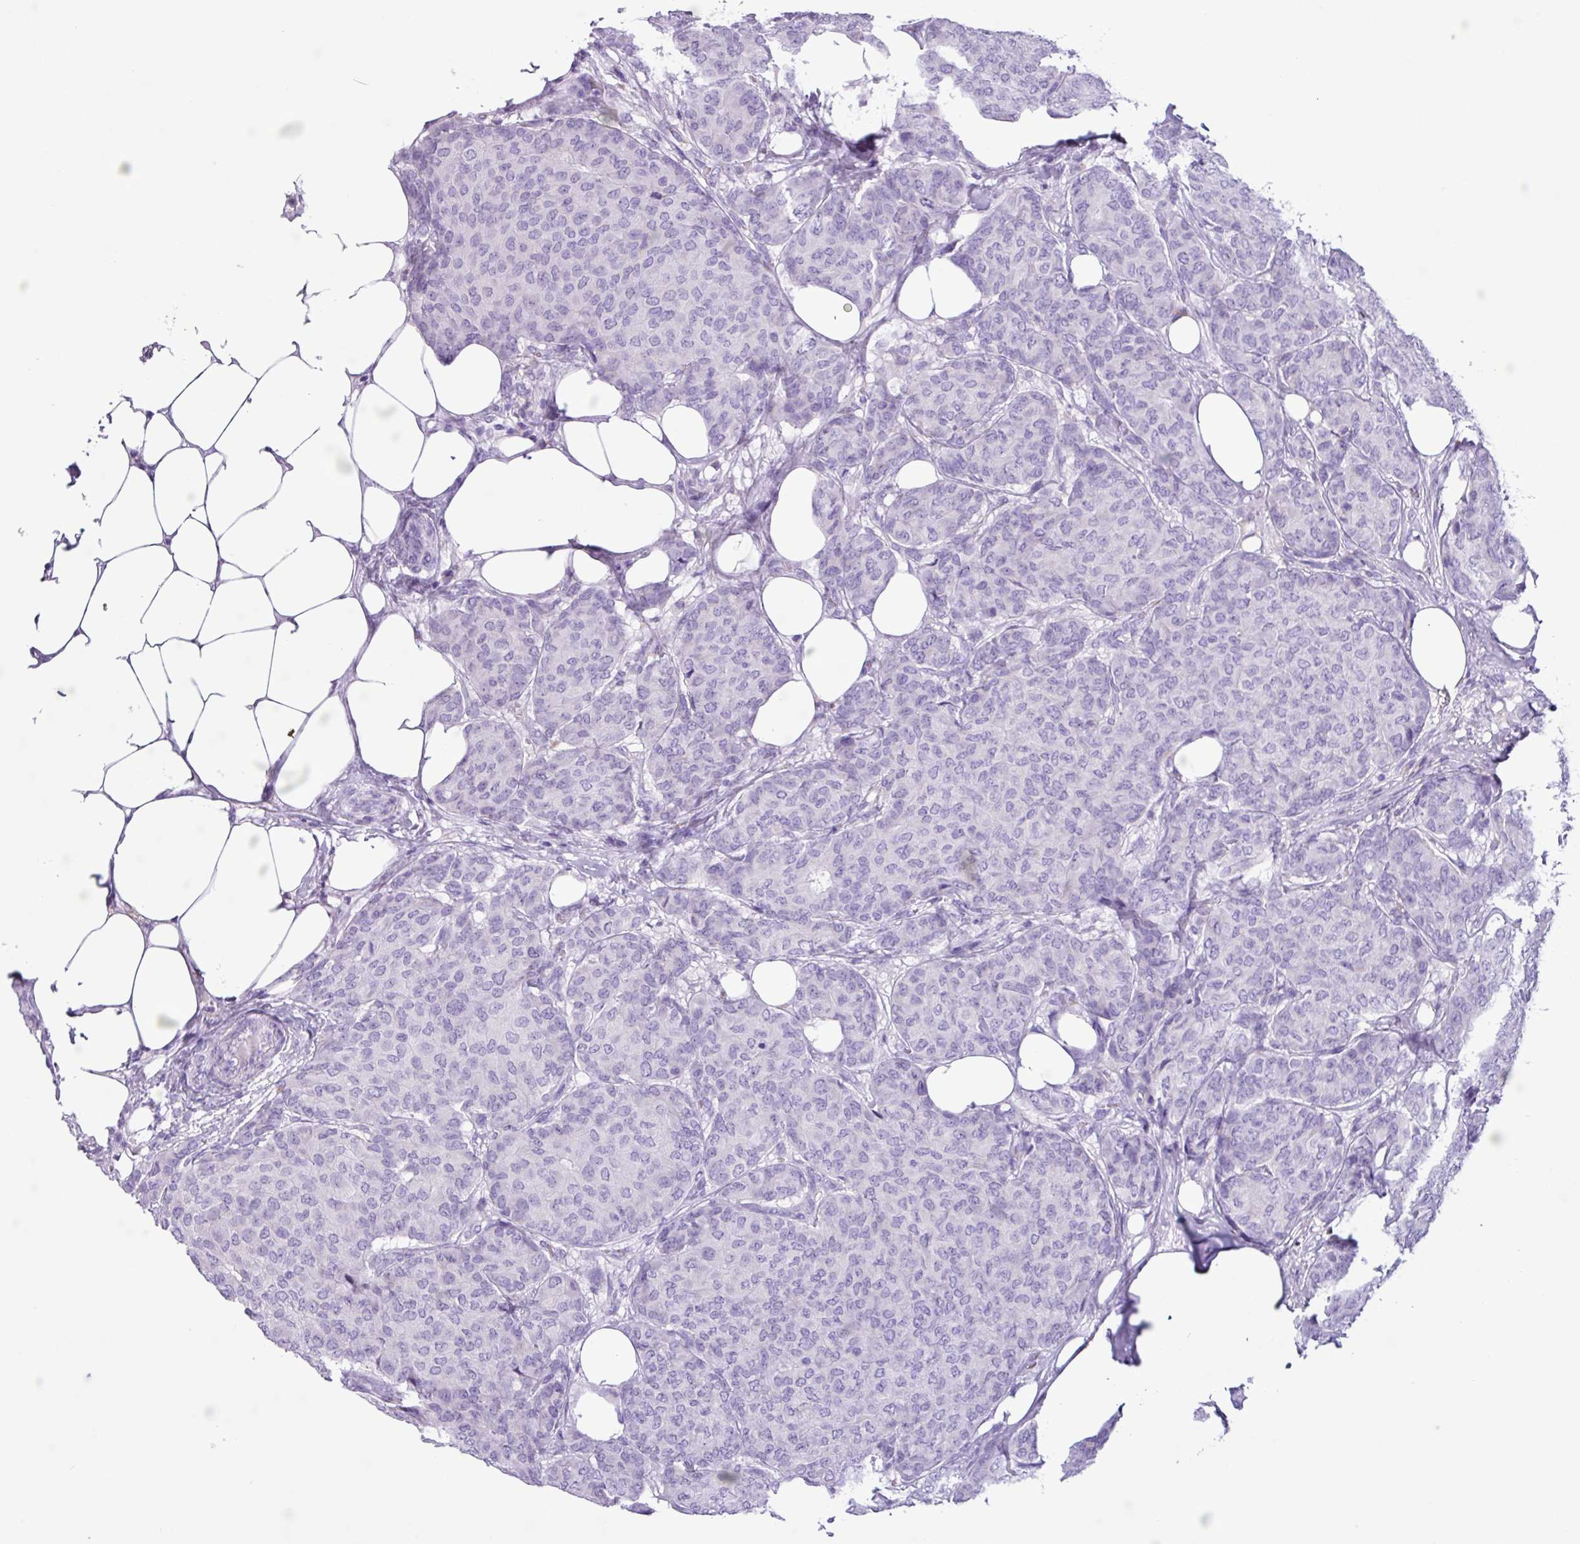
{"staining": {"intensity": "negative", "quantity": "none", "location": "none"}, "tissue": "breast cancer", "cell_type": "Tumor cells", "image_type": "cancer", "snomed": [{"axis": "morphology", "description": "Duct carcinoma"}, {"axis": "topography", "description": "Breast"}], "caption": "Intraductal carcinoma (breast) stained for a protein using immunohistochemistry displays no expression tumor cells.", "gene": "AGO3", "patient": {"sex": "female", "age": 75}}